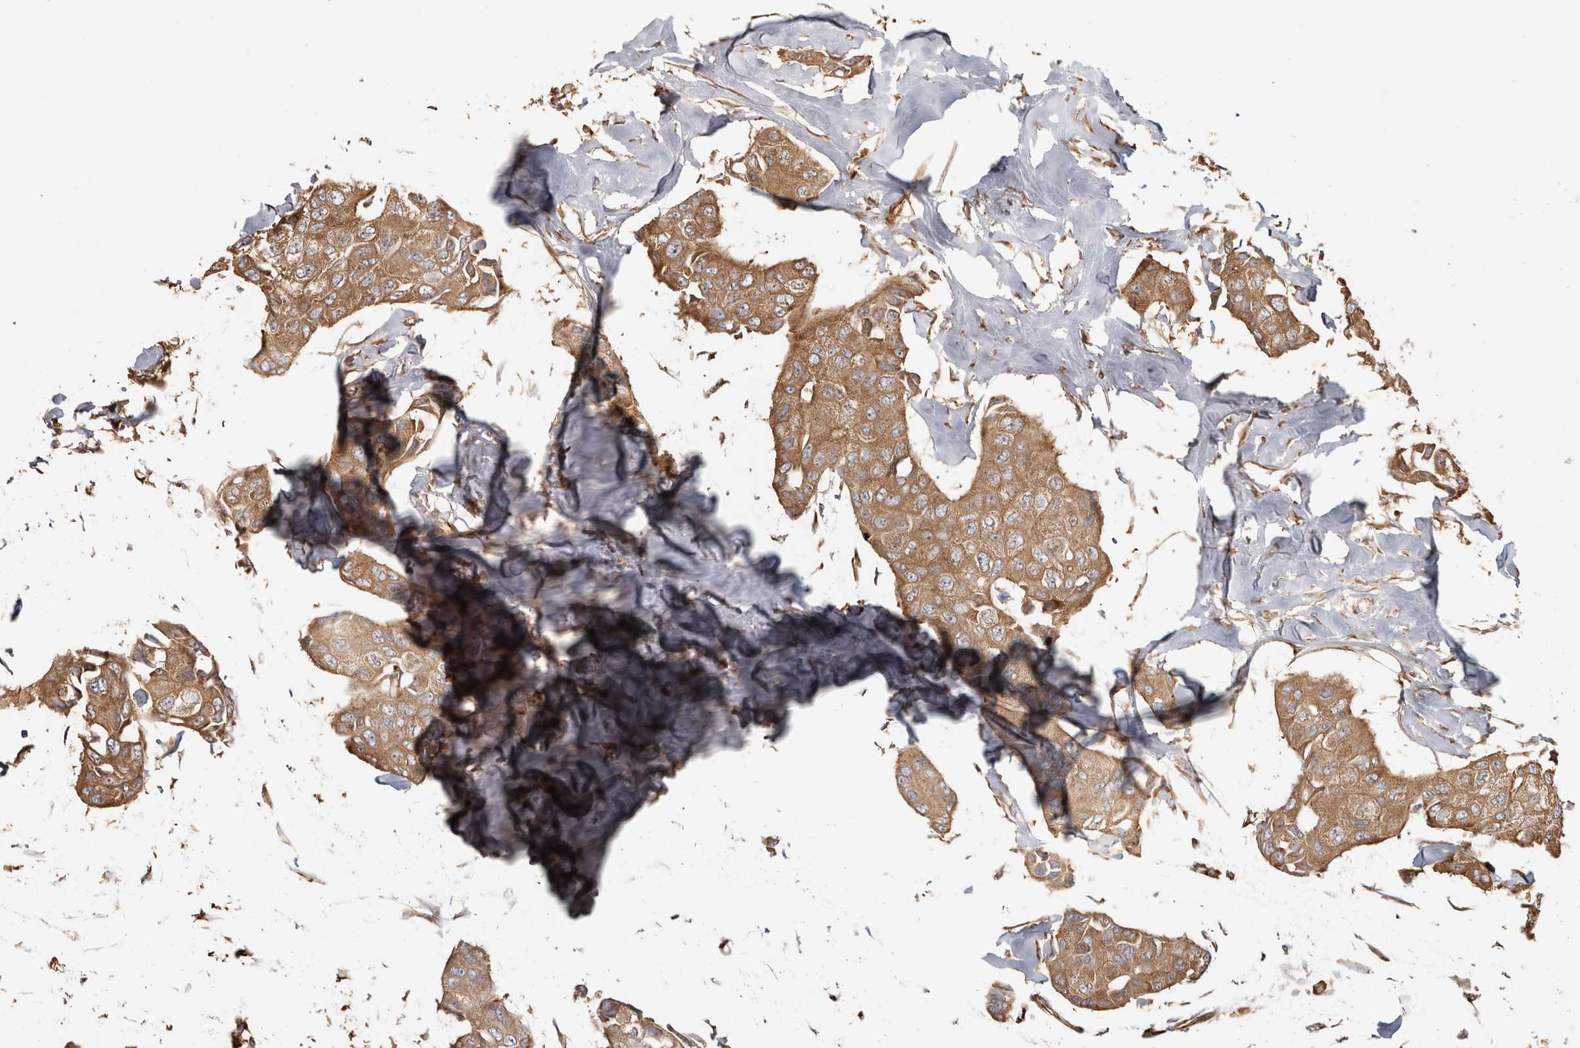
{"staining": {"intensity": "moderate", "quantity": ">75%", "location": "cytoplasmic/membranous"}, "tissue": "breast cancer", "cell_type": "Tumor cells", "image_type": "cancer", "snomed": [{"axis": "morphology", "description": "Duct carcinoma"}, {"axis": "topography", "description": "Breast"}], "caption": "This is an image of IHC staining of invasive ductal carcinoma (breast), which shows moderate staining in the cytoplasmic/membranous of tumor cells.", "gene": "CAMSAP2", "patient": {"sex": "female", "age": 80}}